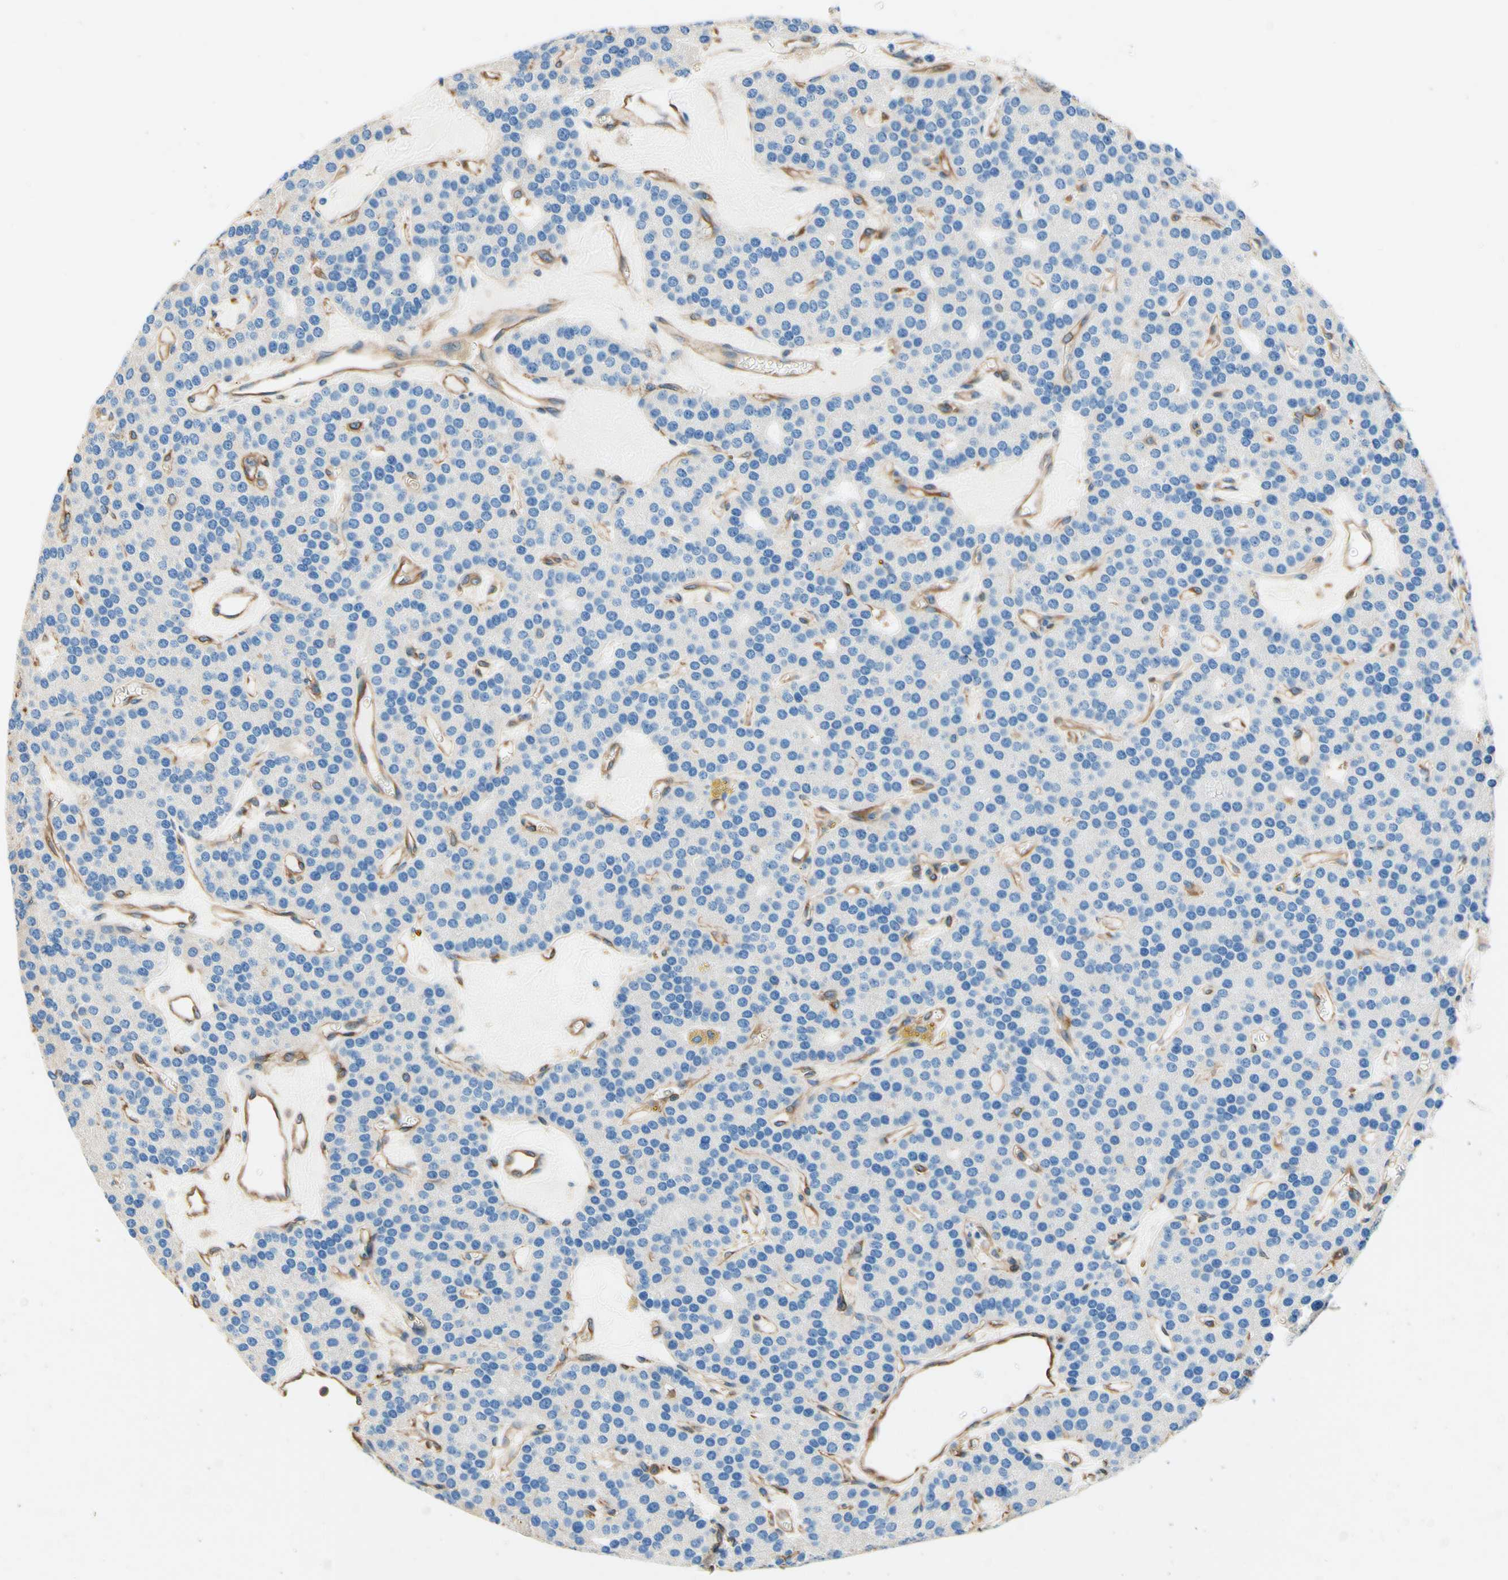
{"staining": {"intensity": "weak", "quantity": "25%-75%", "location": "cytoplasmic/membranous"}, "tissue": "parathyroid gland", "cell_type": "Glandular cells", "image_type": "normal", "snomed": [{"axis": "morphology", "description": "Normal tissue, NOS"}, {"axis": "morphology", "description": "Adenoma, NOS"}, {"axis": "topography", "description": "Parathyroid gland"}], "caption": "A brown stain labels weak cytoplasmic/membranous staining of a protein in glandular cells of unremarkable human parathyroid gland.", "gene": "DPYSL3", "patient": {"sex": "female", "age": 86}}